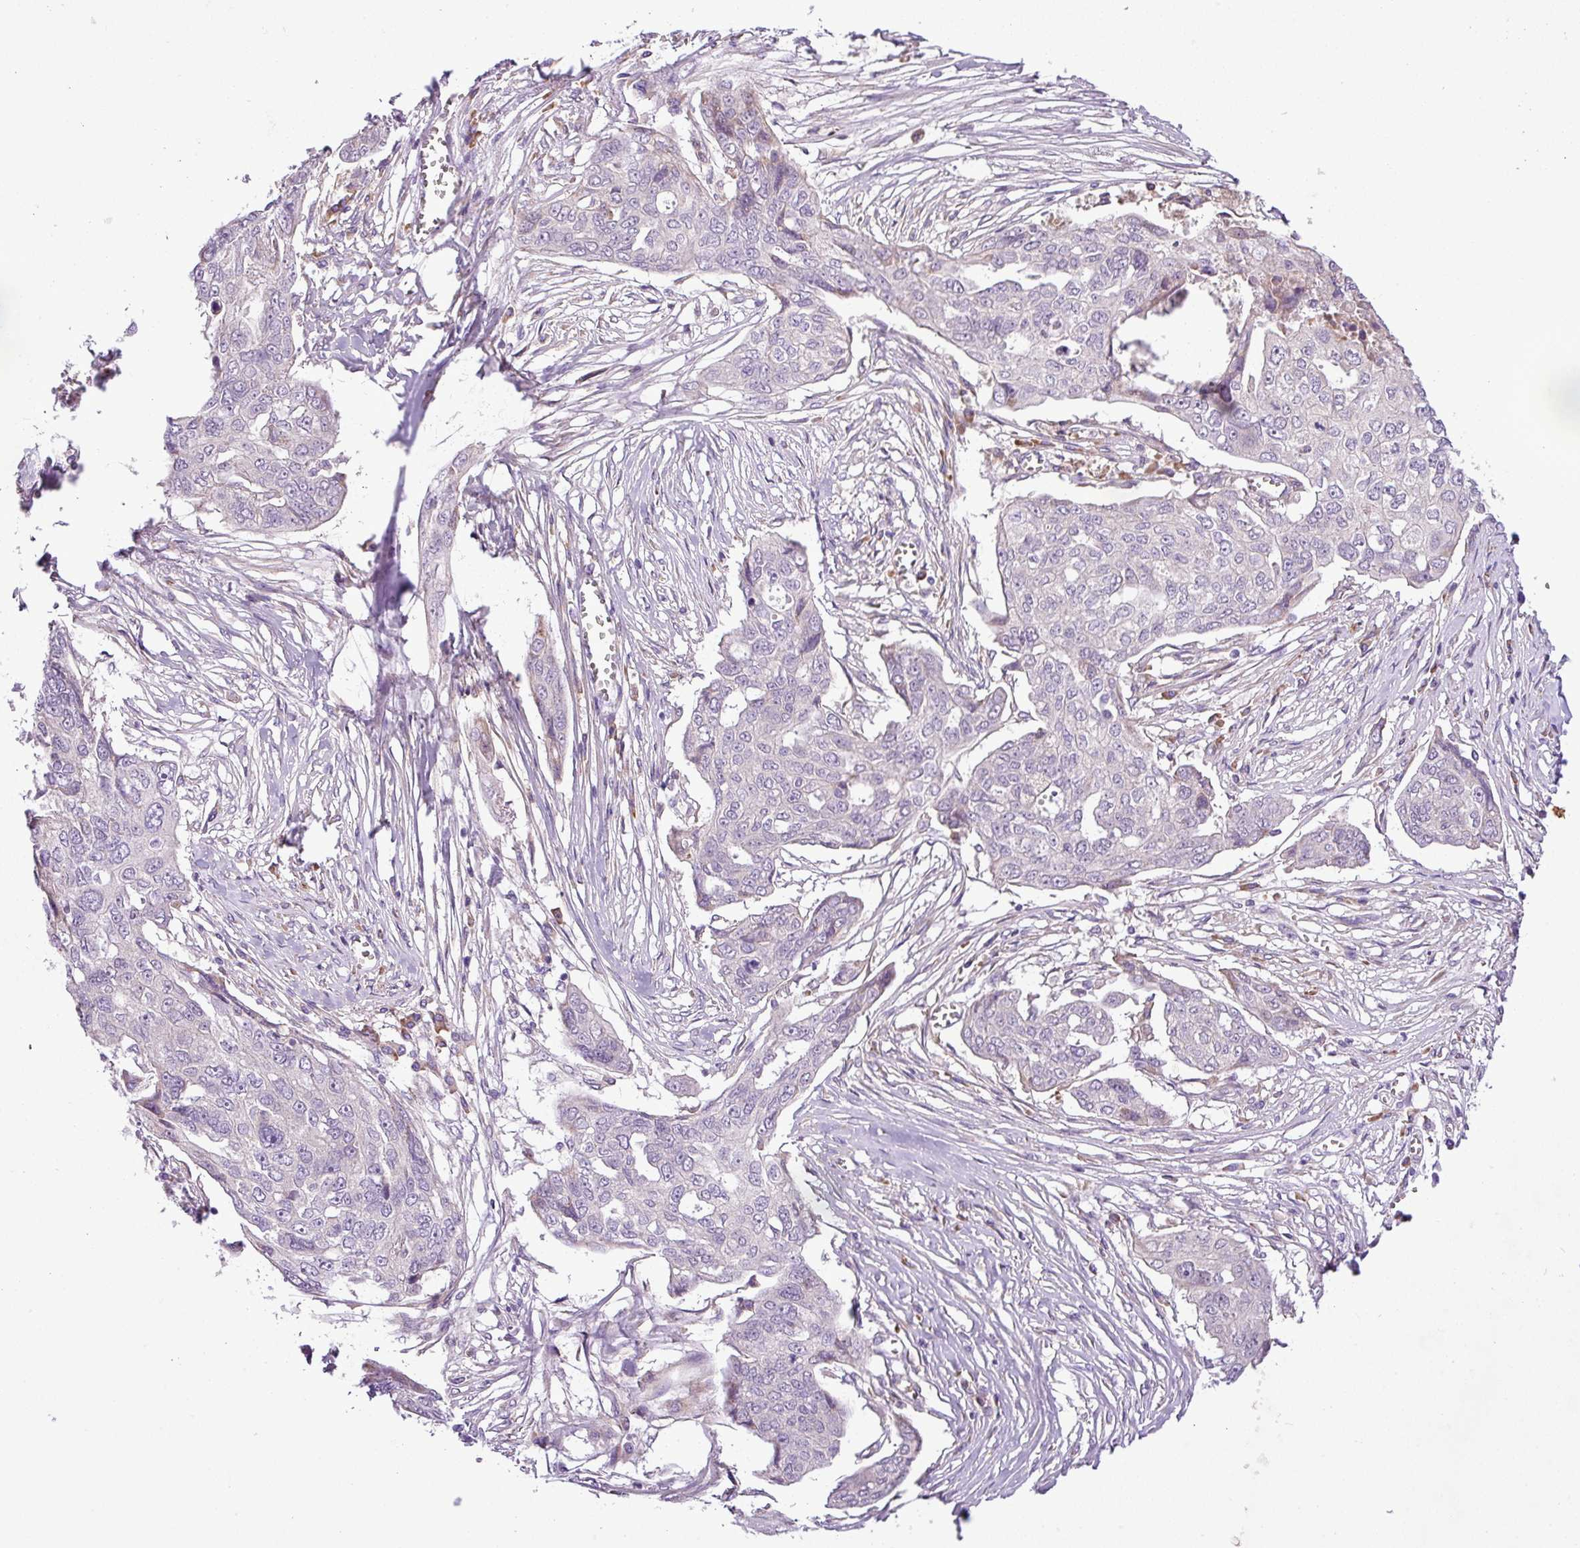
{"staining": {"intensity": "negative", "quantity": "none", "location": "none"}, "tissue": "ovarian cancer", "cell_type": "Tumor cells", "image_type": "cancer", "snomed": [{"axis": "morphology", "description": "Carcinoma, endometroid"}, {"axis": "topography", "description": "Ovary"}], "caption": "The IHC image has no significant positivity in tumor cells of ovarian cancer tissue.", "gene": "MOCS3", "patient": {"sex": "female", "age": 70}}